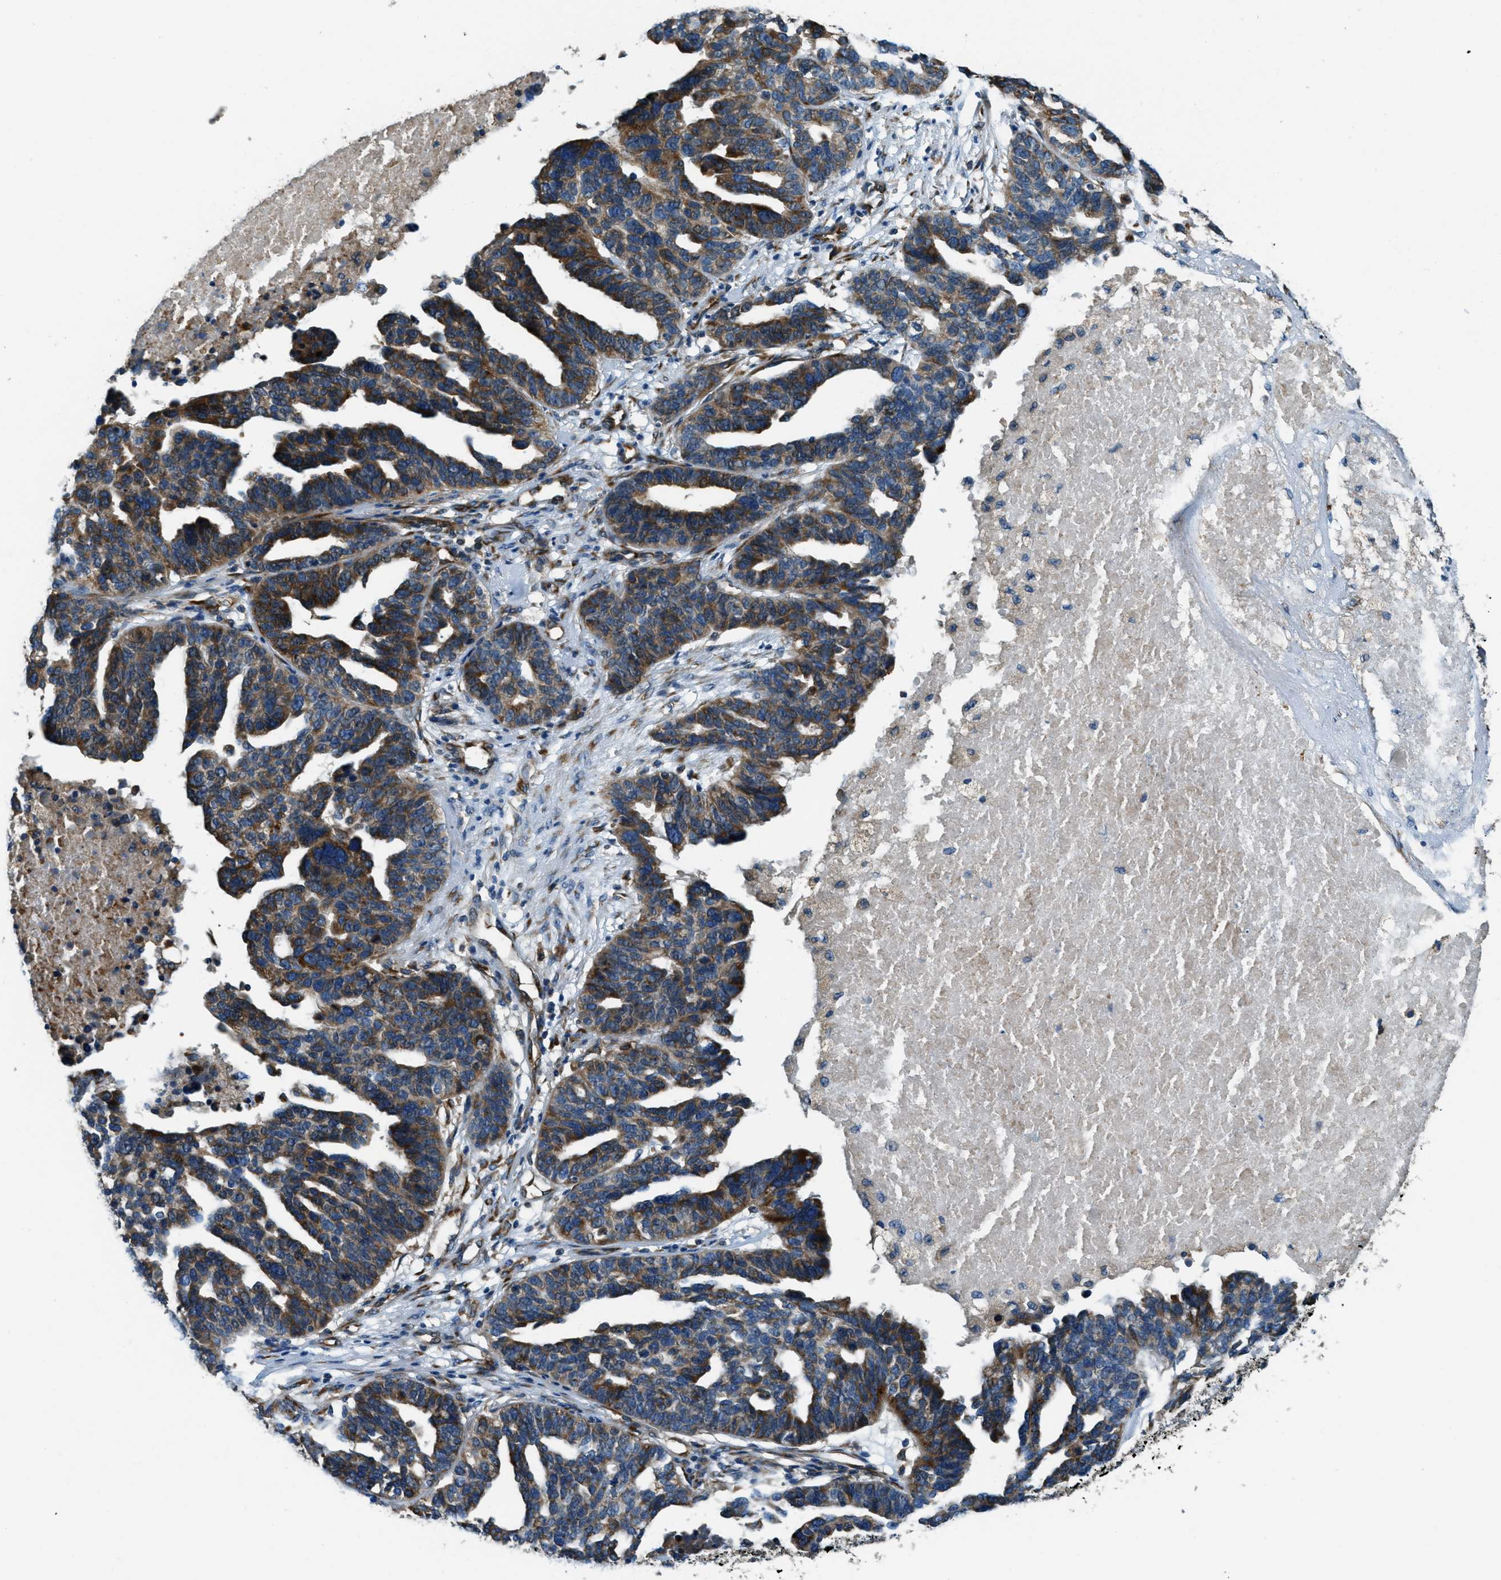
{"staining": {"intensity": "strong", "quantity": "25%-75%", "location": "cytoplasmic/membranous"}, "tissue": "ovarian cancer", "cell_type": "Tumor cells", "image_type": "cancer", "snomed": [{"axis": "morphology", "description": "Cystadenocarcinoma, serous, NOS"}, {"axis": "topography", "description": "Ovary"}], "caption": "This photomicrograph shows ovarian cancer stained with IHC to label a protein in brown. The cytoplasmic/membranous of tumor cells show strong positivity for the protein. Nuclei are counter-stained blue.", "gene": "GIMAP8", "patient": {"sex": "female", "age": 59}}